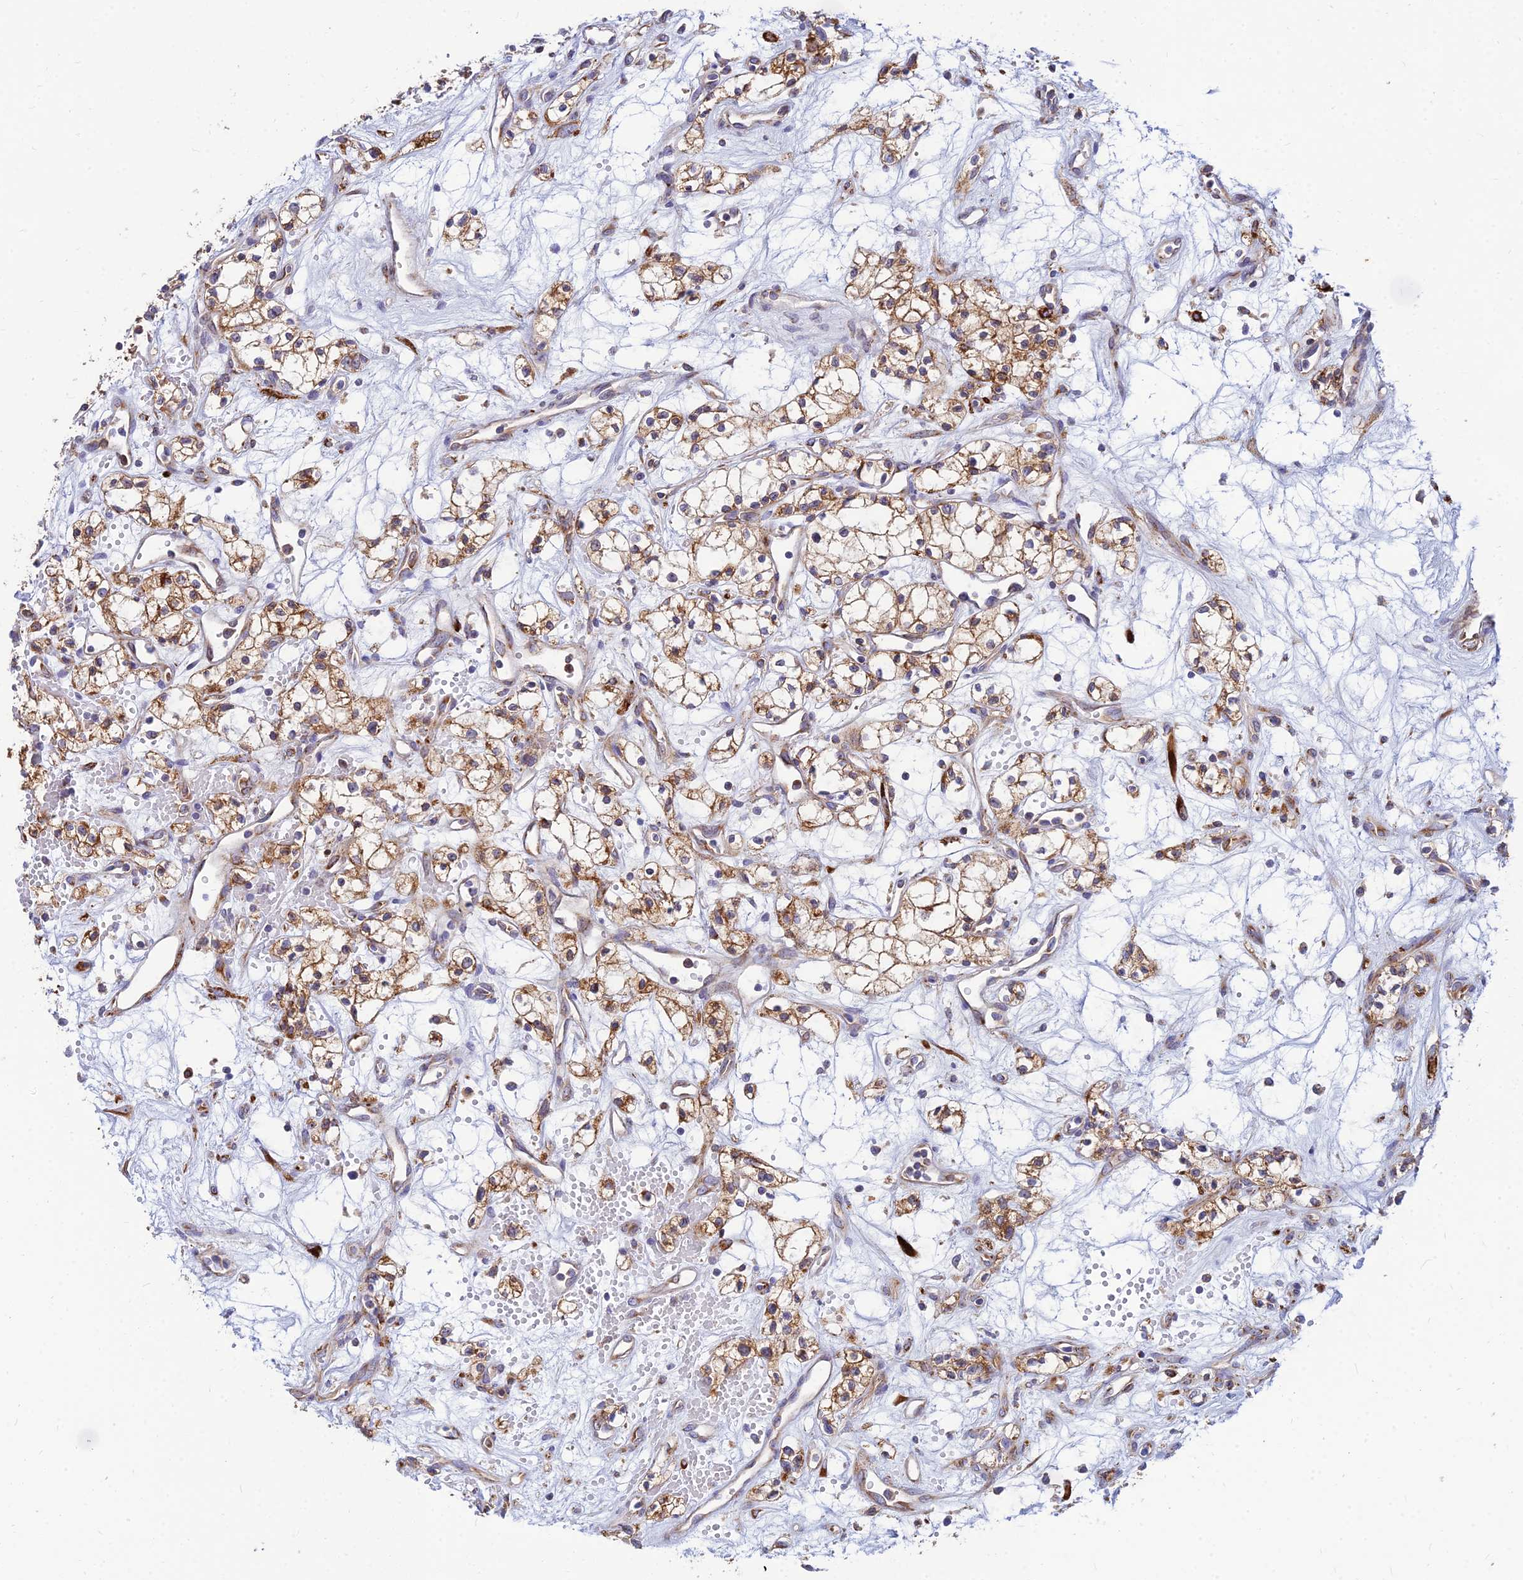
{"staining": {"intensity": "moderate", "quantity": ">75%", "location": "cytoplasmic/membranous"}, "tissue": "renal cancer", "cell_type": "Tumor cells", "image_type": "cancer", "snomed": [{"axis": "morphology", "description": "Adenocarcinoma, NOS"}, {"axis": "topography", "description": "Kidney"}], "caption": "Protein expression analysis of human renal cancer reveals moderate cytoplasmic/membranous staining in approximately >75% of tumor cells. (brown staining indicates protein expression, while blue staining denotes nuclei).", "gene": "CCT6B", "patient": {"sex": "male", "age": 59}}